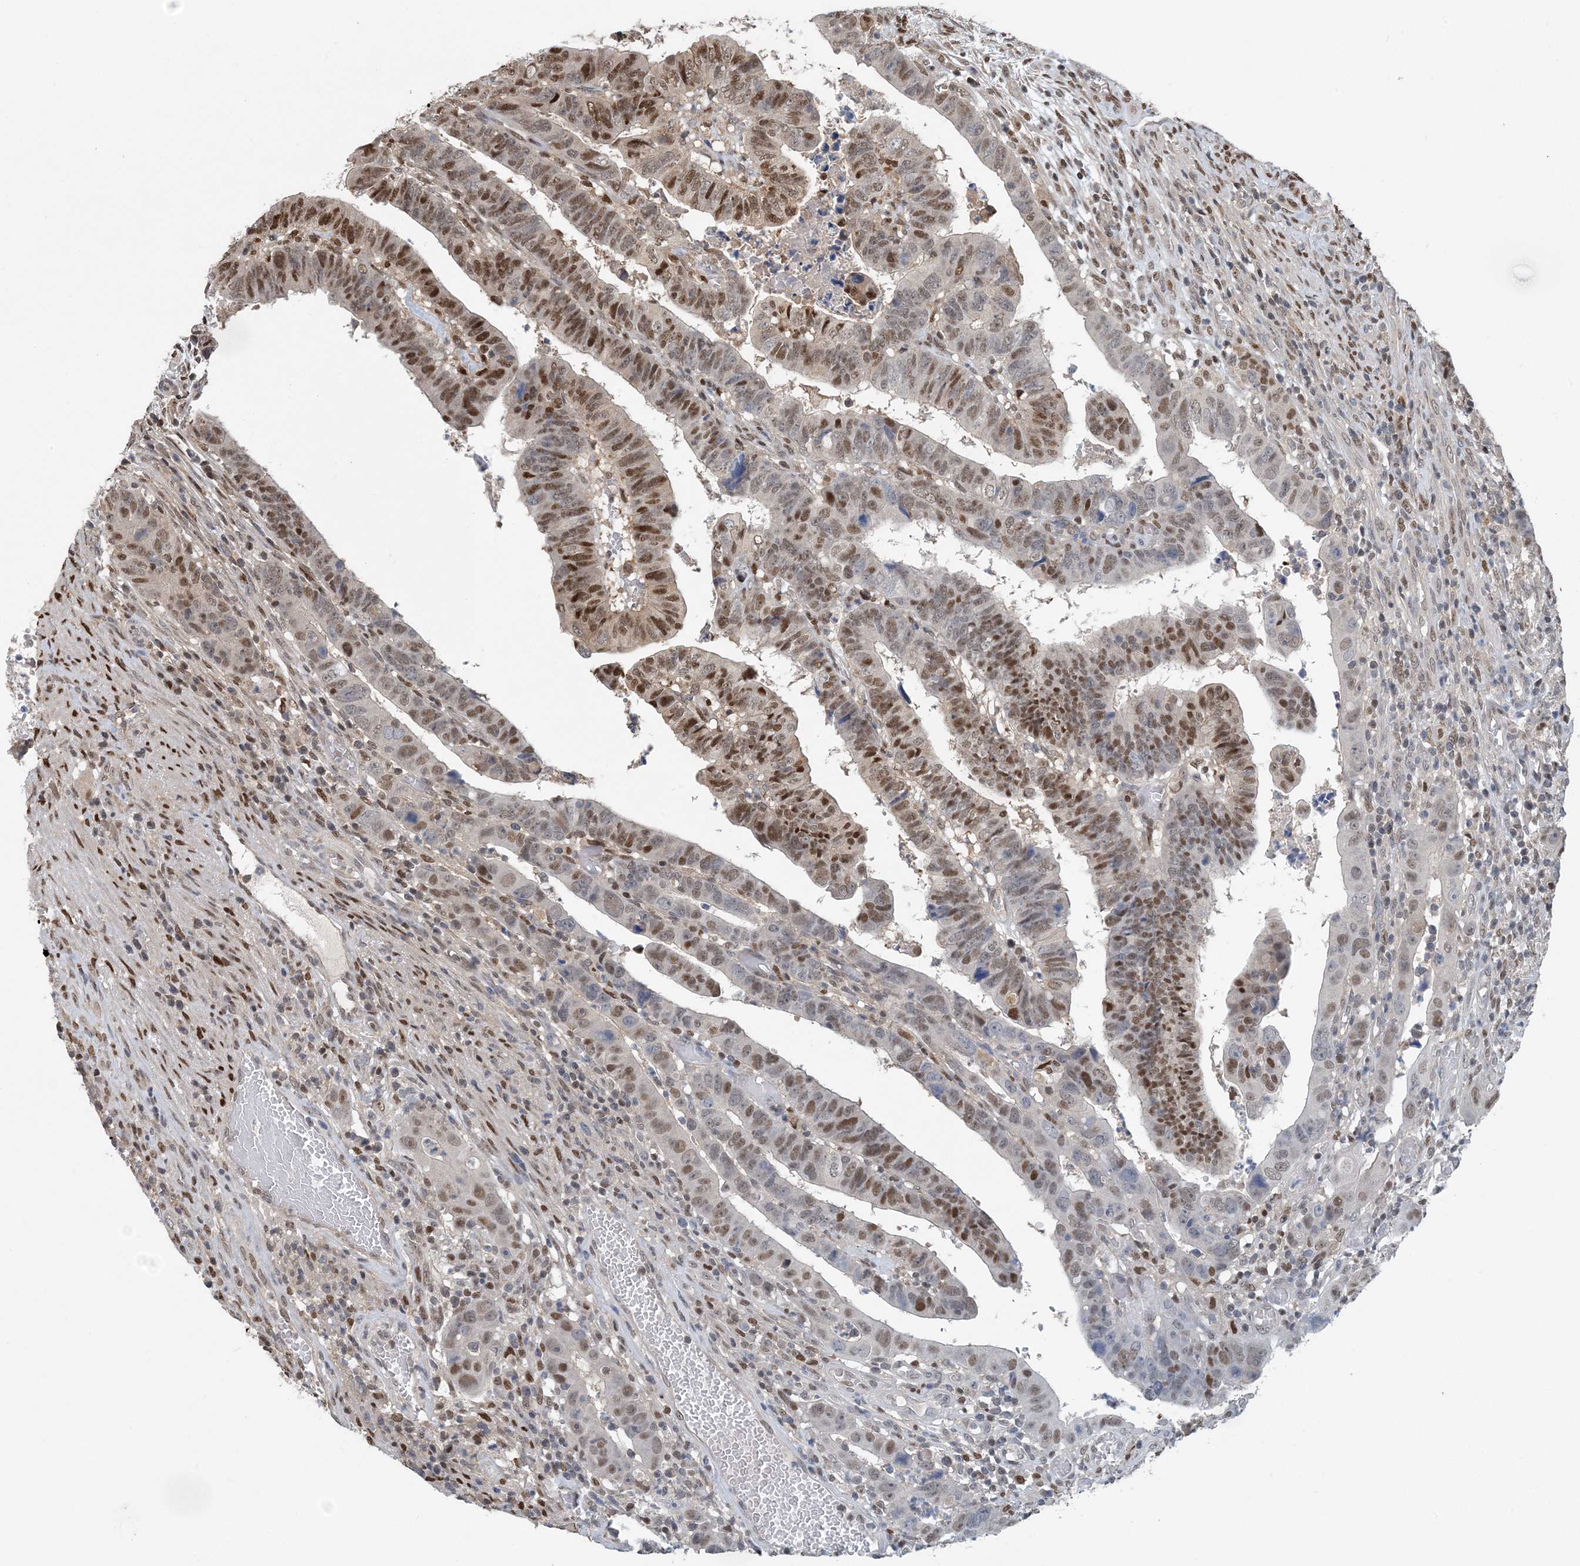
{"staining": {"intensity": "strong", "quantity": "<25%", "location": "nuclear"}, "tissue": "colorectal cancer", "cell_type": "Tumor cells", "image_type": "cancer", "snomed": [{"axis": "morphology", "description": "Normal tissue, NOS"}, {"axis": "morphology", "description": "Adenocarcinoma, NOS"}, {"axis": "topography", "description": "Rectum"}], "caption": "Colorectal adenocarcinoma stained with a brown dye displays strong nuclear positive staining in approximately <25% of tumor cells.", "gene": "HIKESHI", "patient": {"sex": "female", "age": 65}}